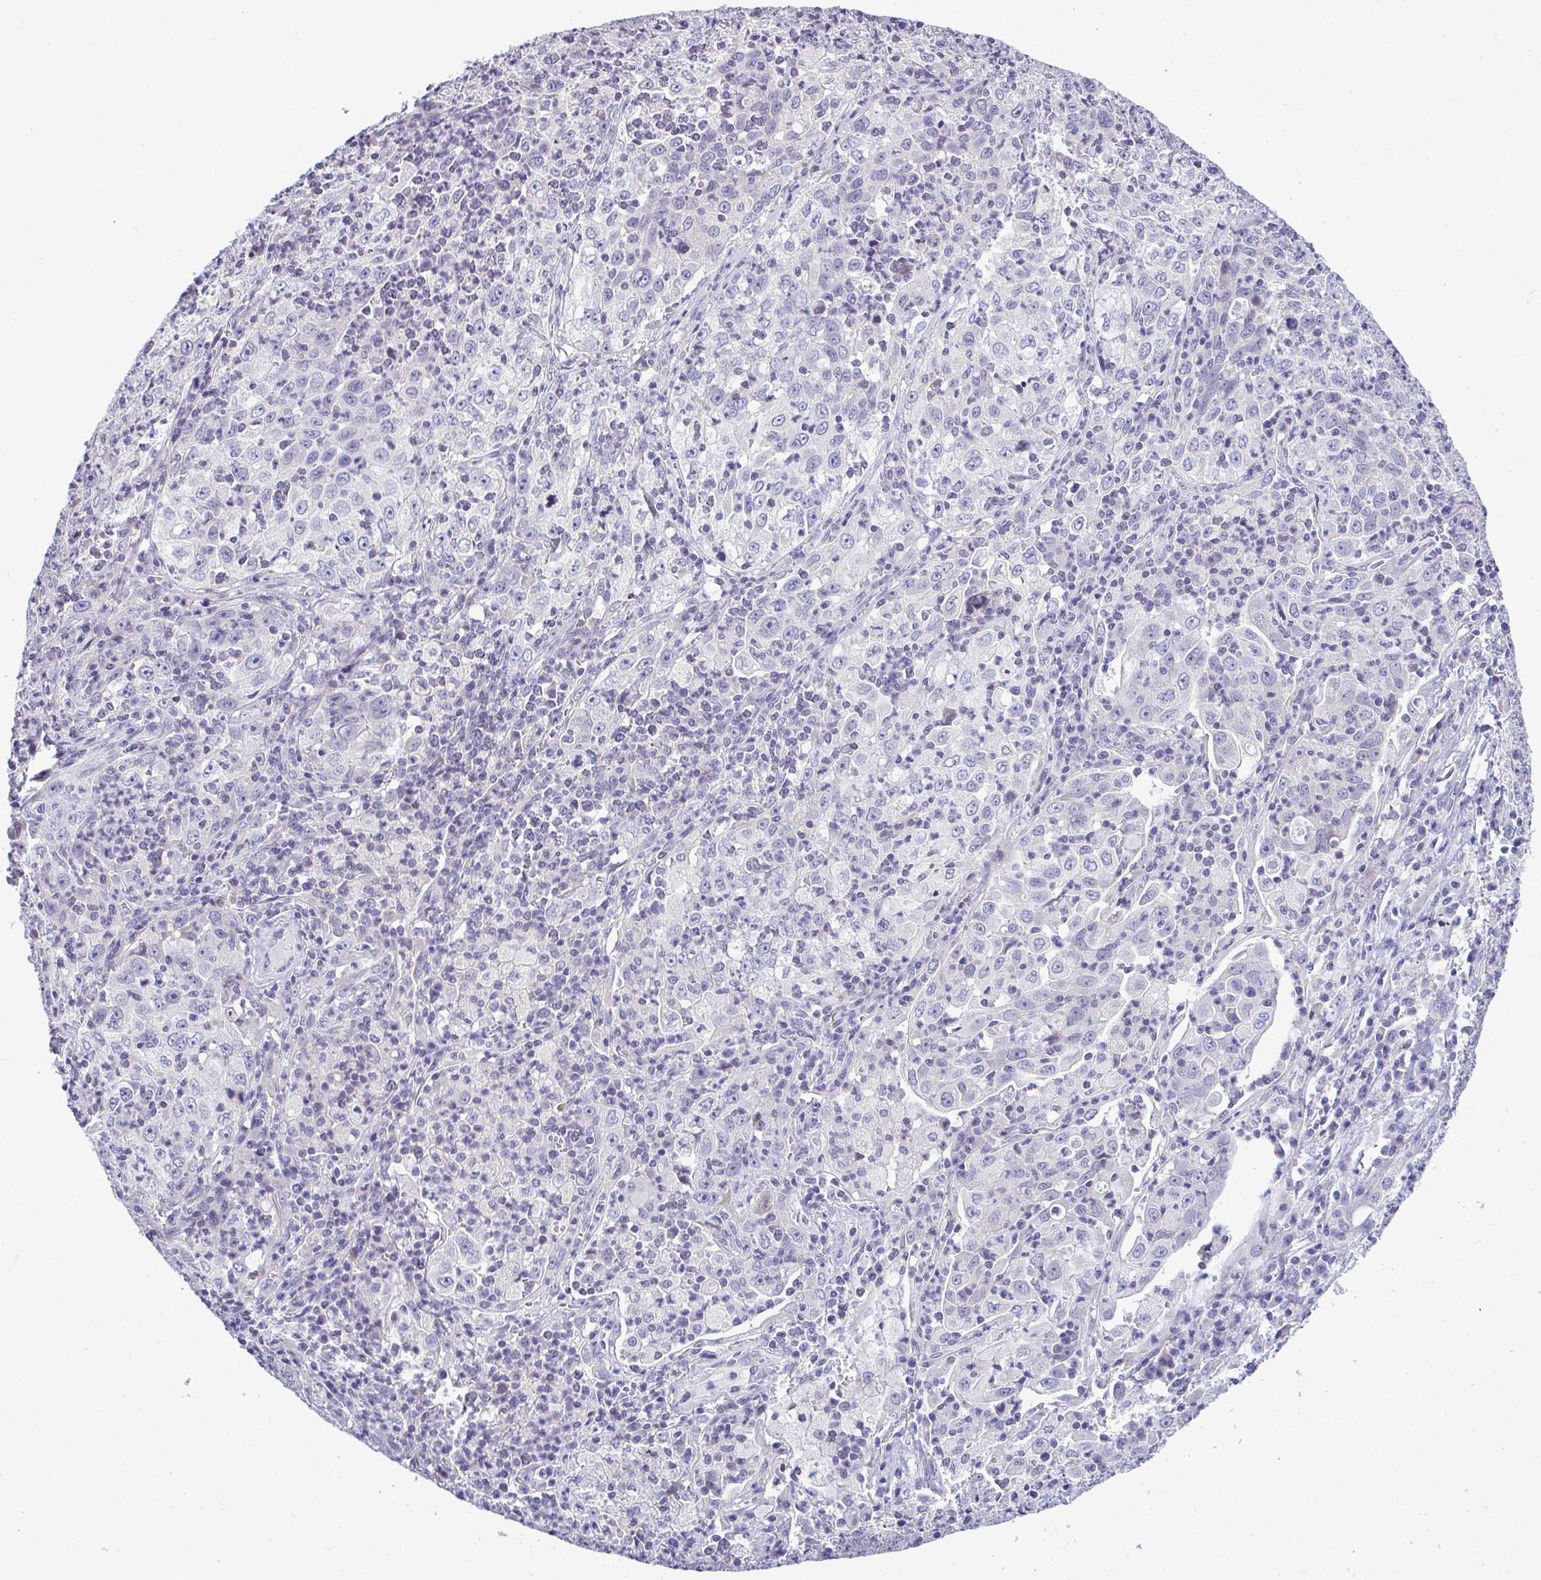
{"staining": {"intensity": "negative", "quantity": "none", "location": "none"}, "tissue": "lung cancer", "cell_type": "Tumor cells", "image_type": "cancer", "snomed": [{"axis": "morphology", "description": "Squamous cell carcinoma, NOS"}, {"axis": "topography", "description": "Lung"}], "caption": "The image shows no significant staining in tumor cells of lung squamous cell carcinoma.", "gene": "PIGK", "patient": {"sex": "male", "age": 71}}